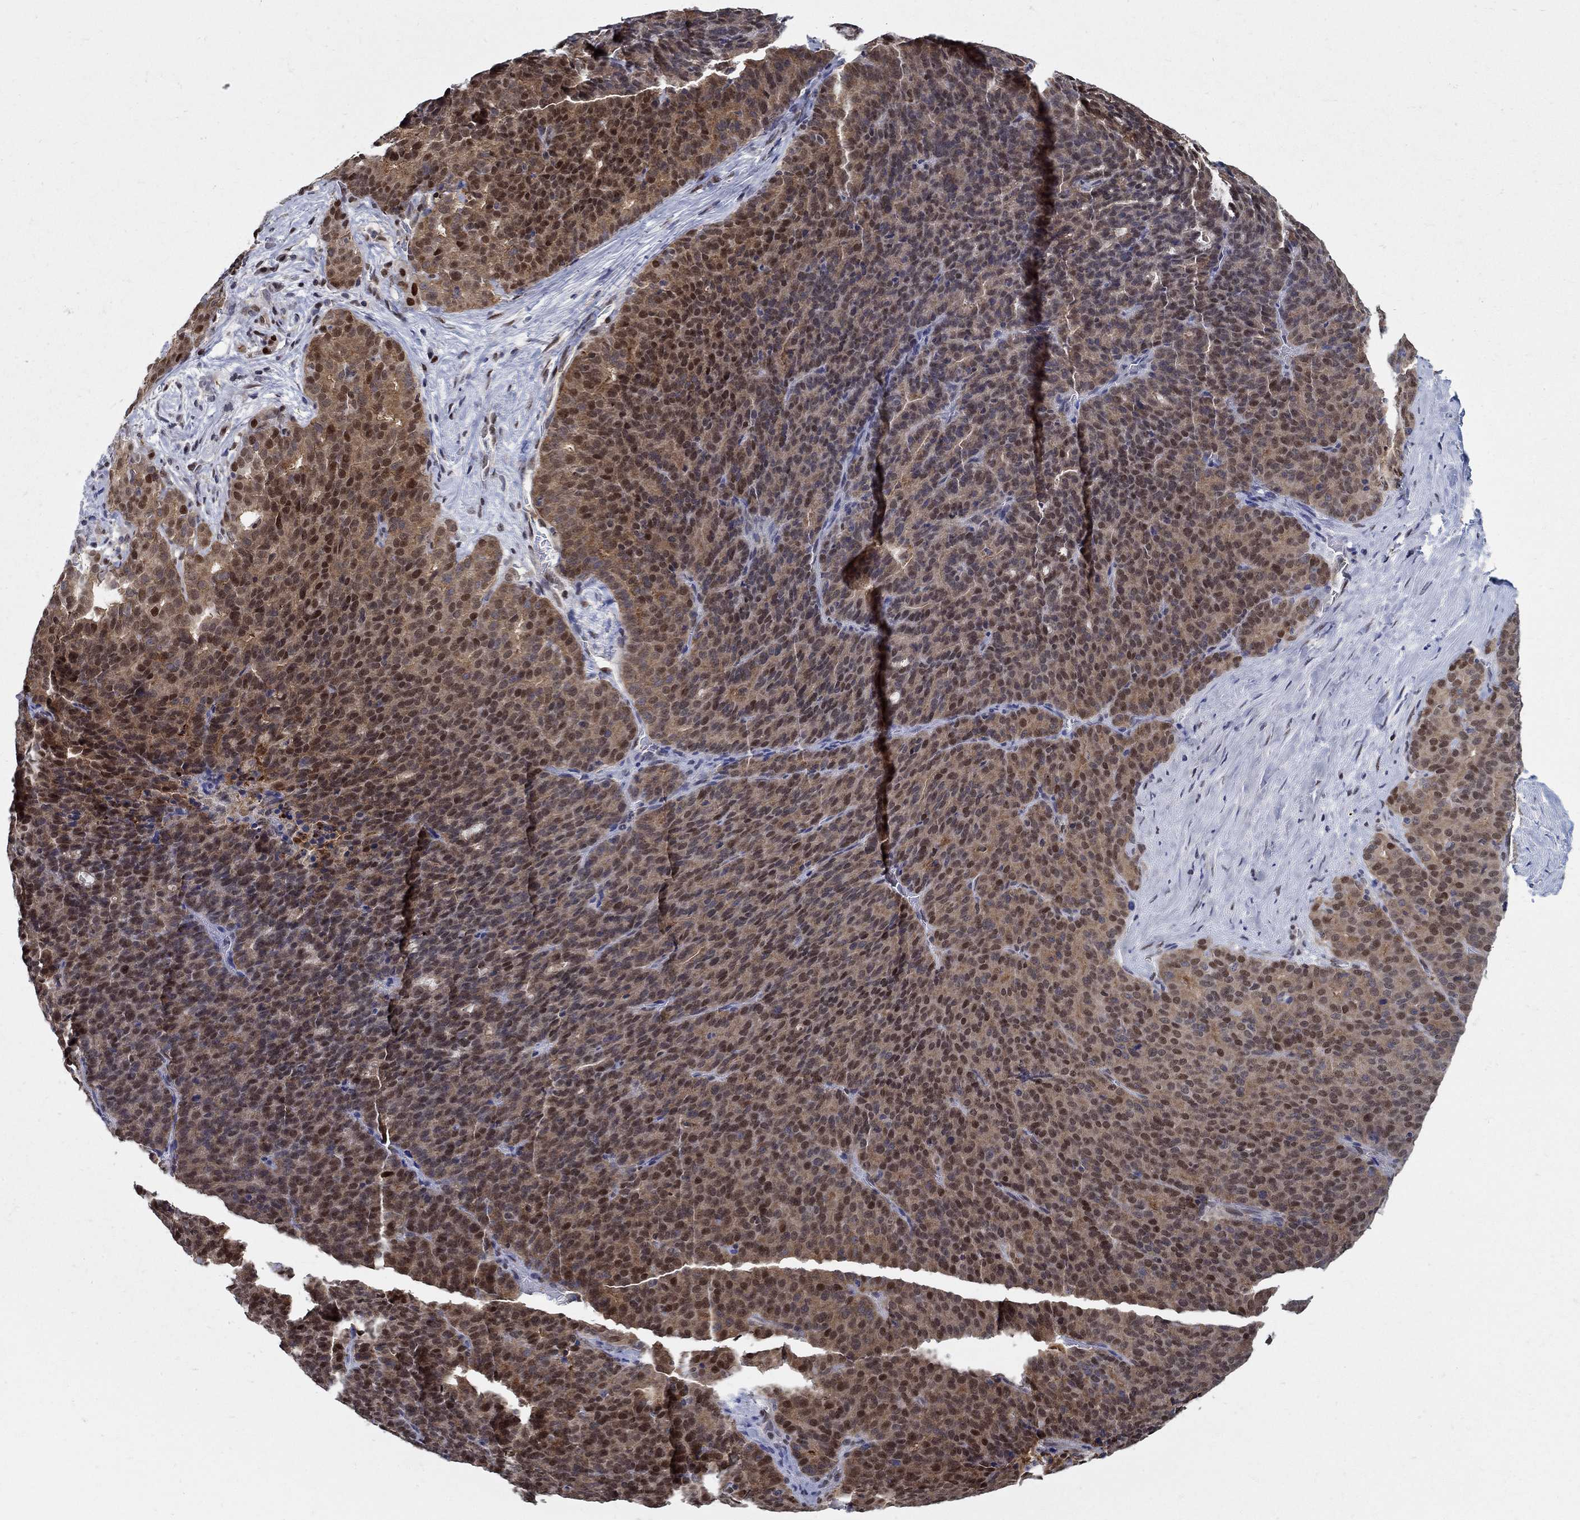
{"staining": {"intensity": "moderate", "quantity": ">75%", "location": "cytoplasmic/membranous,nuclear"}, "tissue": "liver cancer", "cell_type": "Tumor cells", "image_type": "cancer", "snomed": [{"axis": "morphology", "description": "Cholangiocarcinoma"}, {"axis": "topography", "description": "Liver"}], "caption": "Immunohistochemical staining of liver cancer demonstrates medium levels of moderate cytoplasmic/membranous and nuclear protein staining in about >75% of tumor cells.", "gene": "ZNF594", "patient": {"sex": "female", "age": 47}}